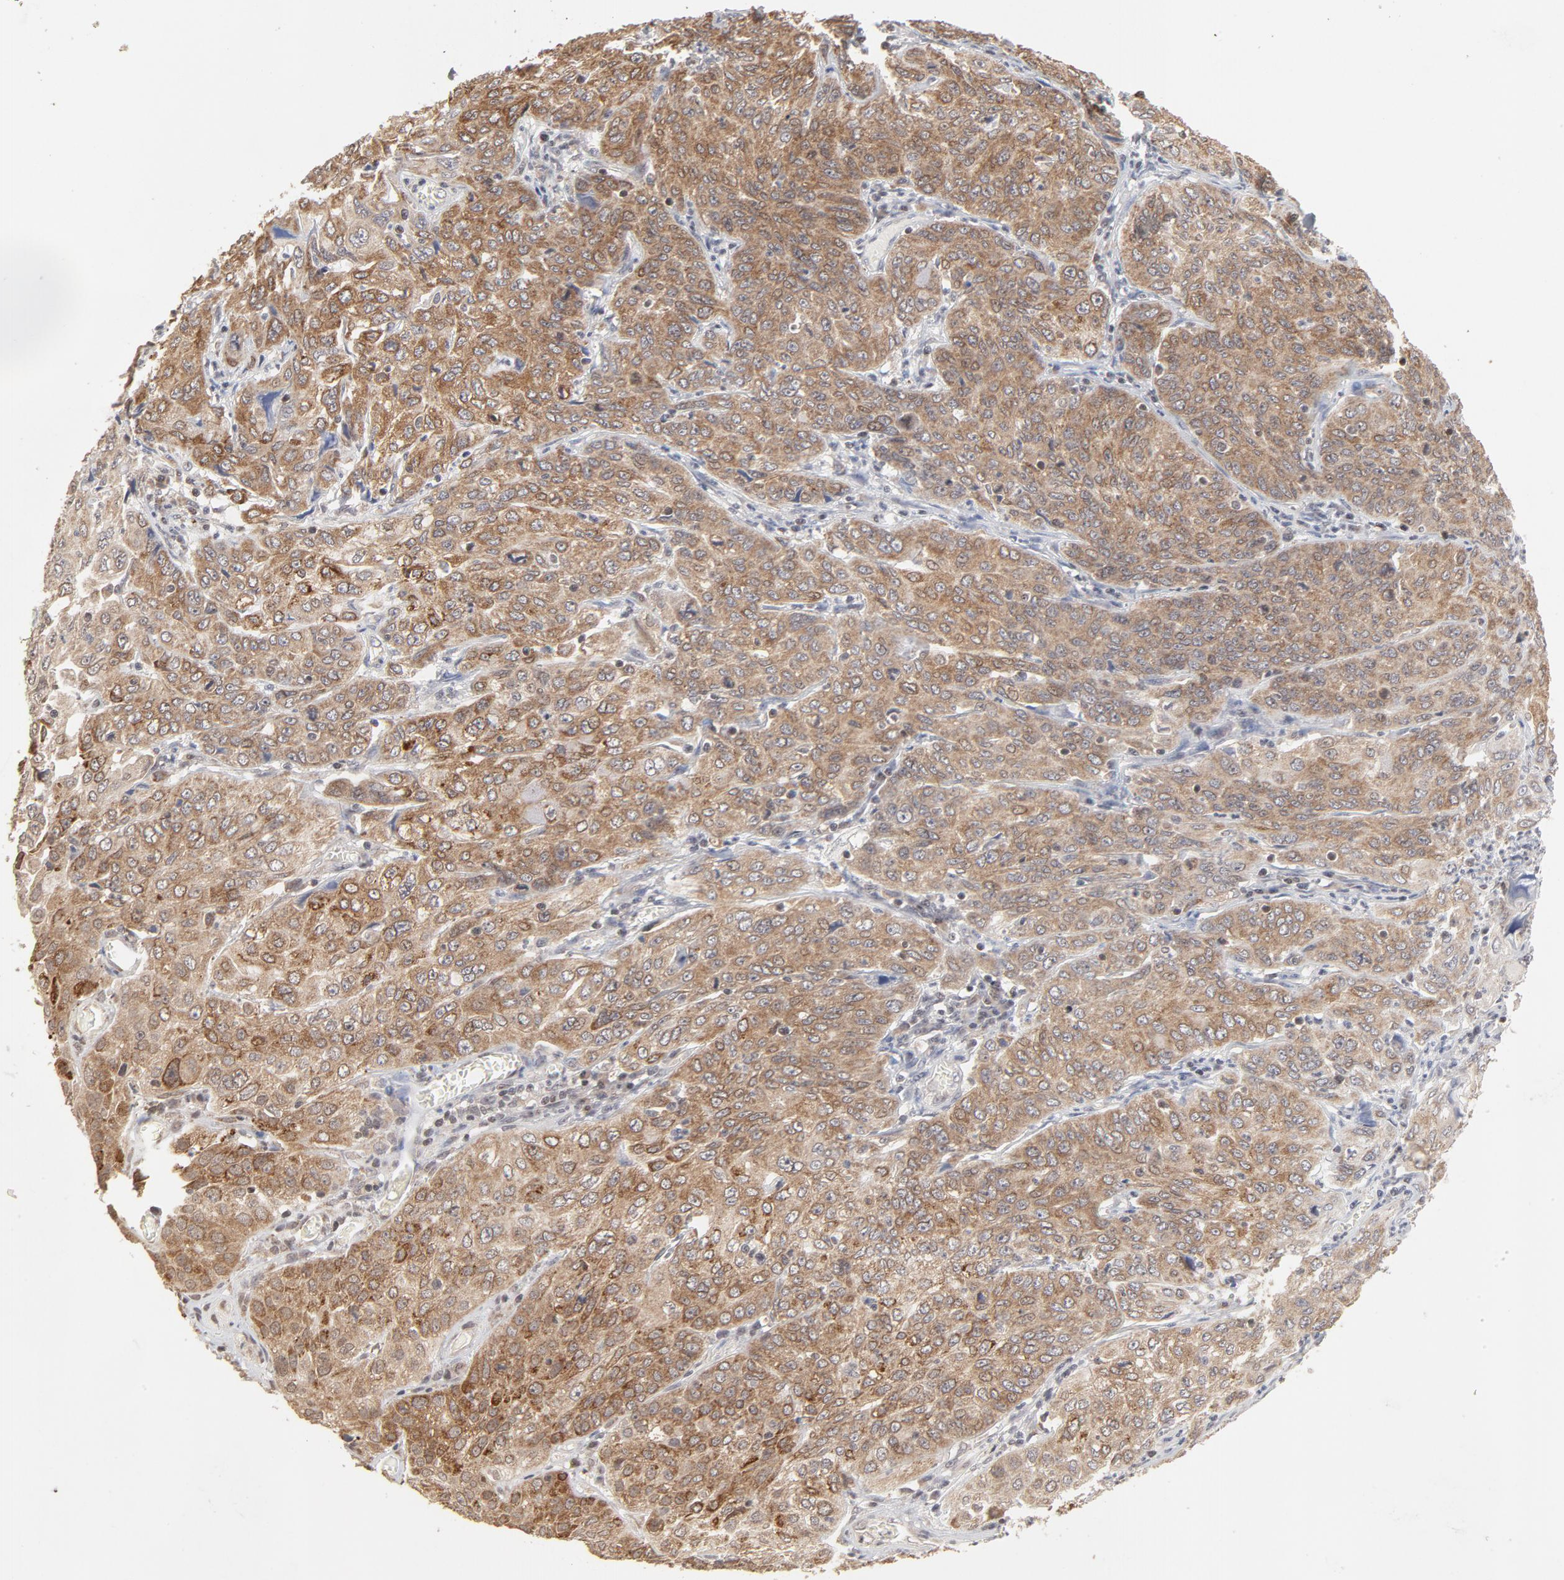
{"staining": {"intensity": "moderate", "quantity": ">75%", "location": "cytoplasmic/membranous"}, "tissue": "cervical cancer", "cell_type": "Tumor cells", "image_type": "cancer", "snomed": [{"axis": "morphology", "description": "Squamous cell carcinoma, NOS"}, {"axis": "topography", "description": "Cervix"}], "caption": "Immunohistochemical staining of cervical squamous cell carcinoma displays medium levels of moderate cytoplasmic/membranous protein staining in approximately >75% of tumor cells. (brown staining indicates protein expression, while blue staining denotes nuclei).", "gene": "ARIH1", "patient": {"sex": "female", "age": 38}}